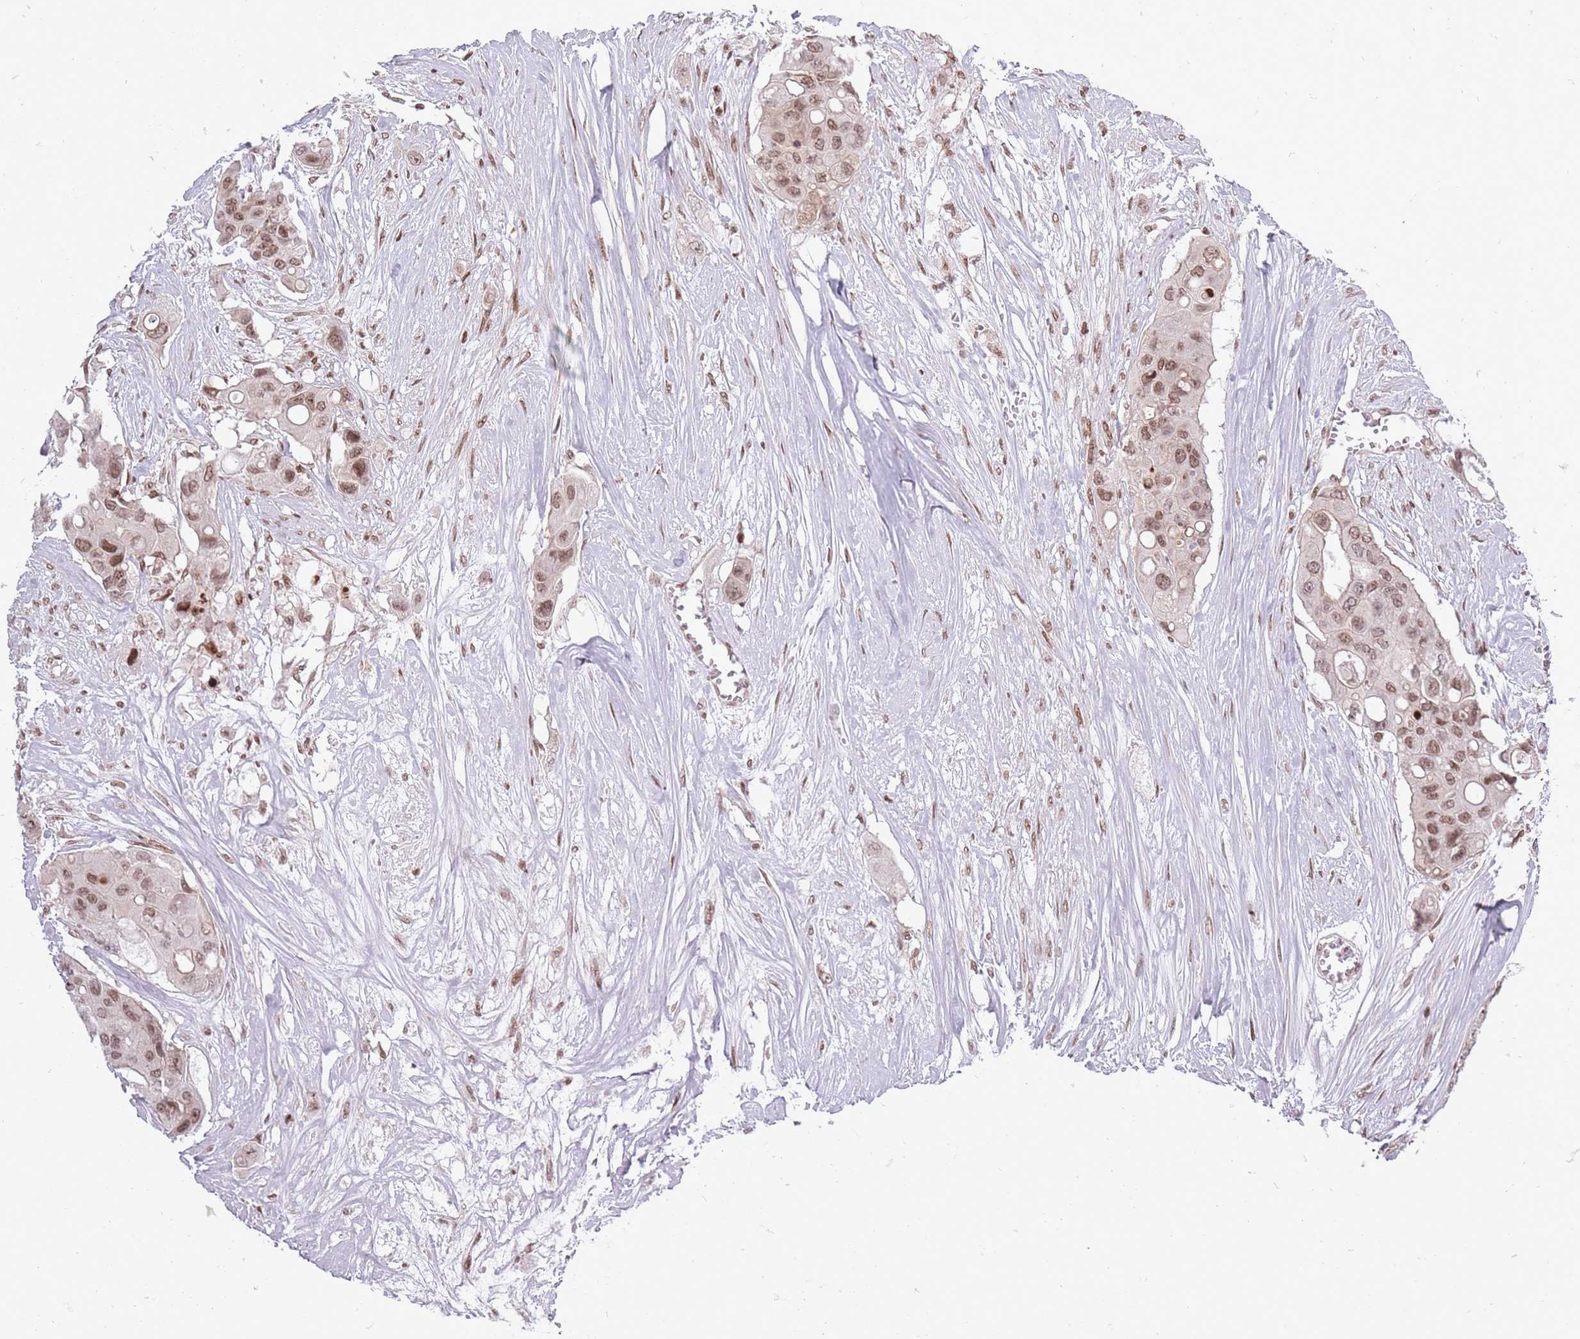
{"staining": {"intensity": "moderate", "quantity": ">75%", "location": "nuclear"}, "tissue": "colorectal cancer", "cell_type": "Tumor cells", "image_type": "cancer", "snomed": [{"axis": "morphology", "description": "Adenocarcinoma, NOS"}, {"axis": "topography", "description": "Colon"}], "caption": "A micrograph showing moderate nuclear staining in about >75% of tumor cells in colorectal cancer (adenocarcinoma), as visualized by brown immunohistochemical staining.", "gene": "TMC6", "patient": {"sex": "male", "age": 77}}